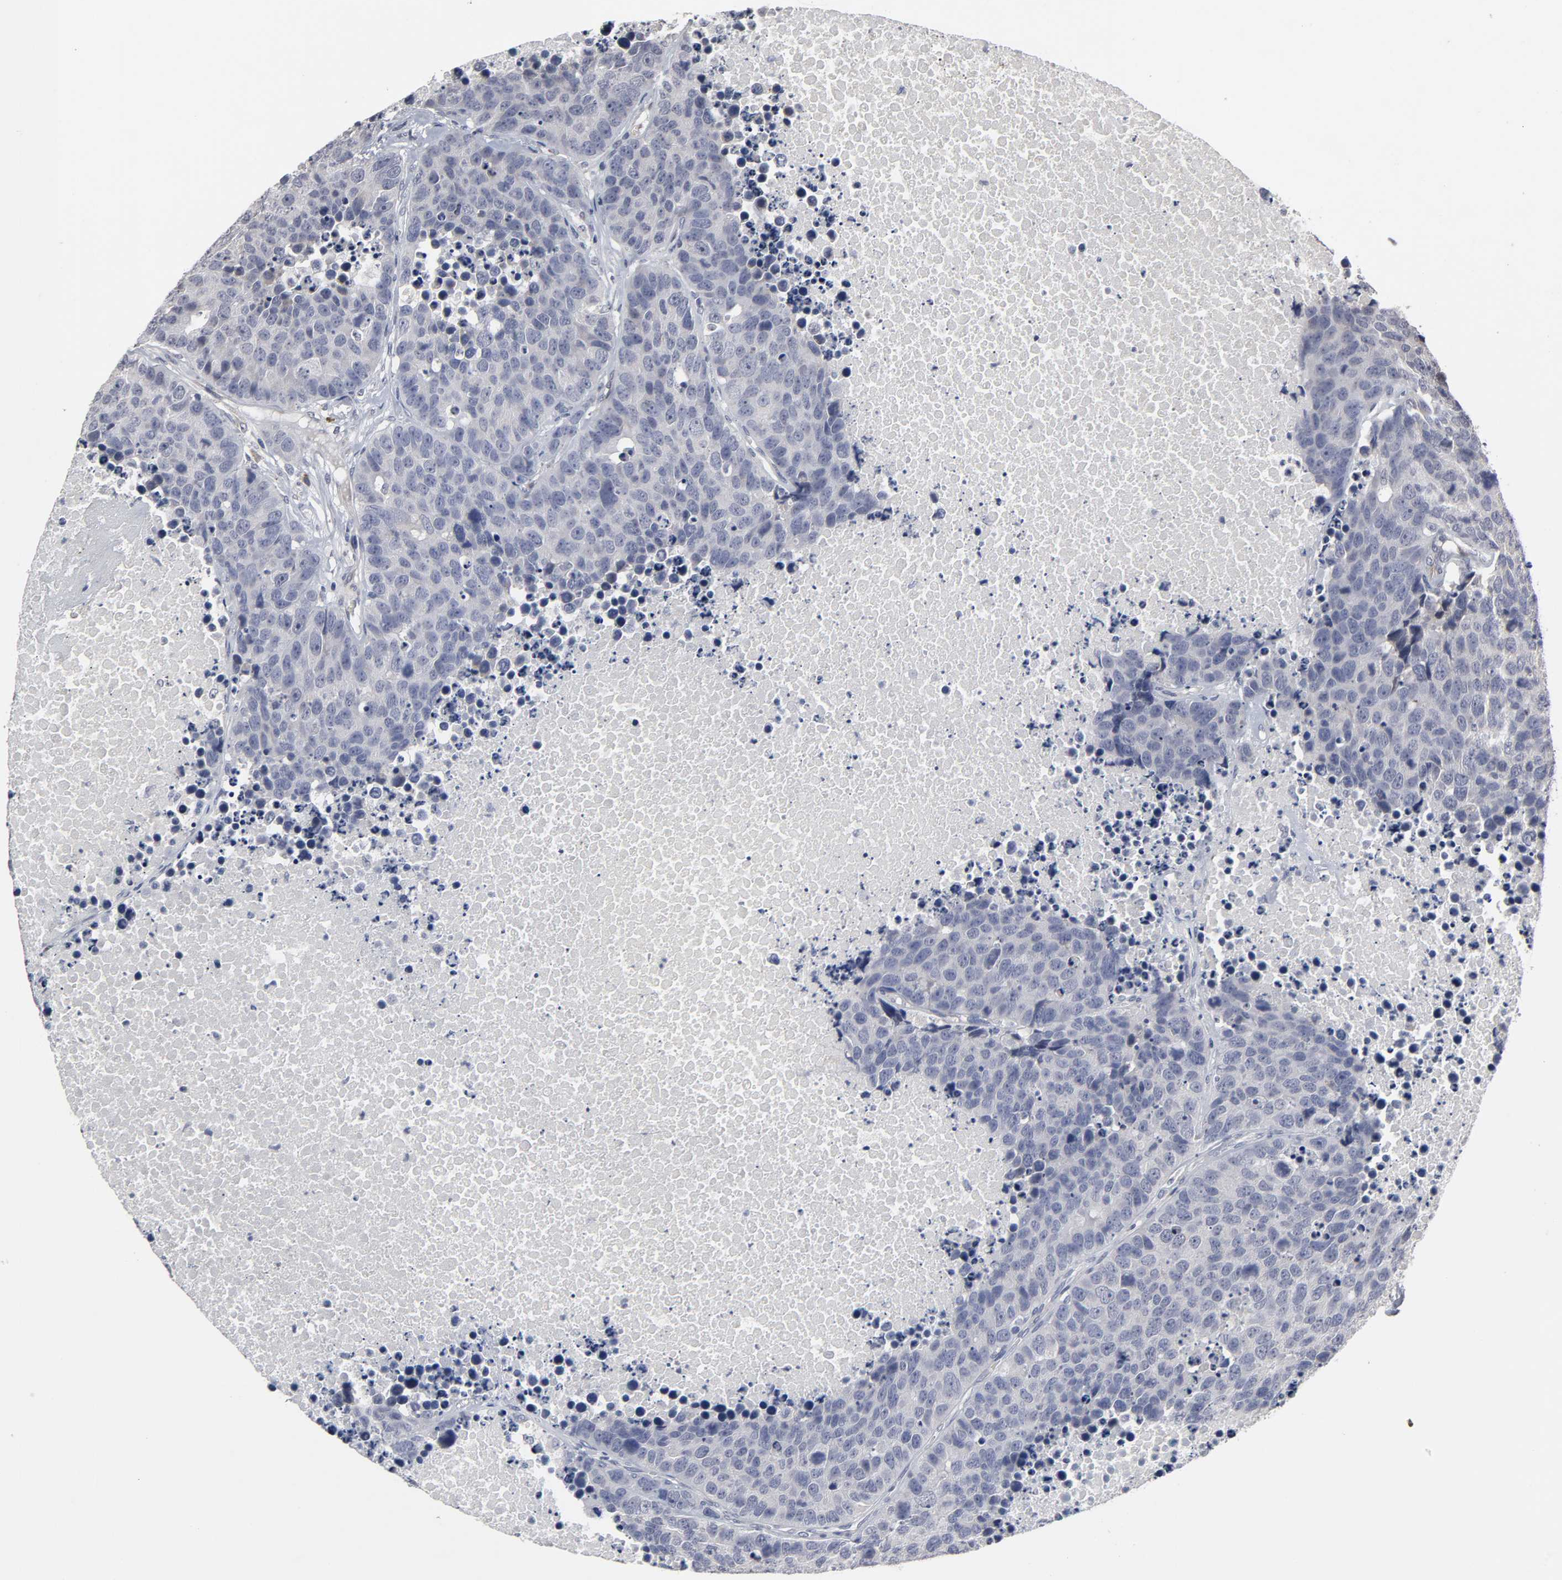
{"staining": {"intensity": "negative", "quantity": "none", "location": "none"}, "tissue": "carcinoid", "cell_type": "Tumor cells", "image_type": "cancer", "snomed": [{"axis": "morphology", "description": "Carcinoid, malignant, NOS"}, {"axis": "topography", "description": "Lung"}], "caption": "Immunohistochemistry of carcinoid (malignant) reveals no expression in tumor cells.", "gene": "HNF4A", "patient": {"sex": "male", "age": 60}}